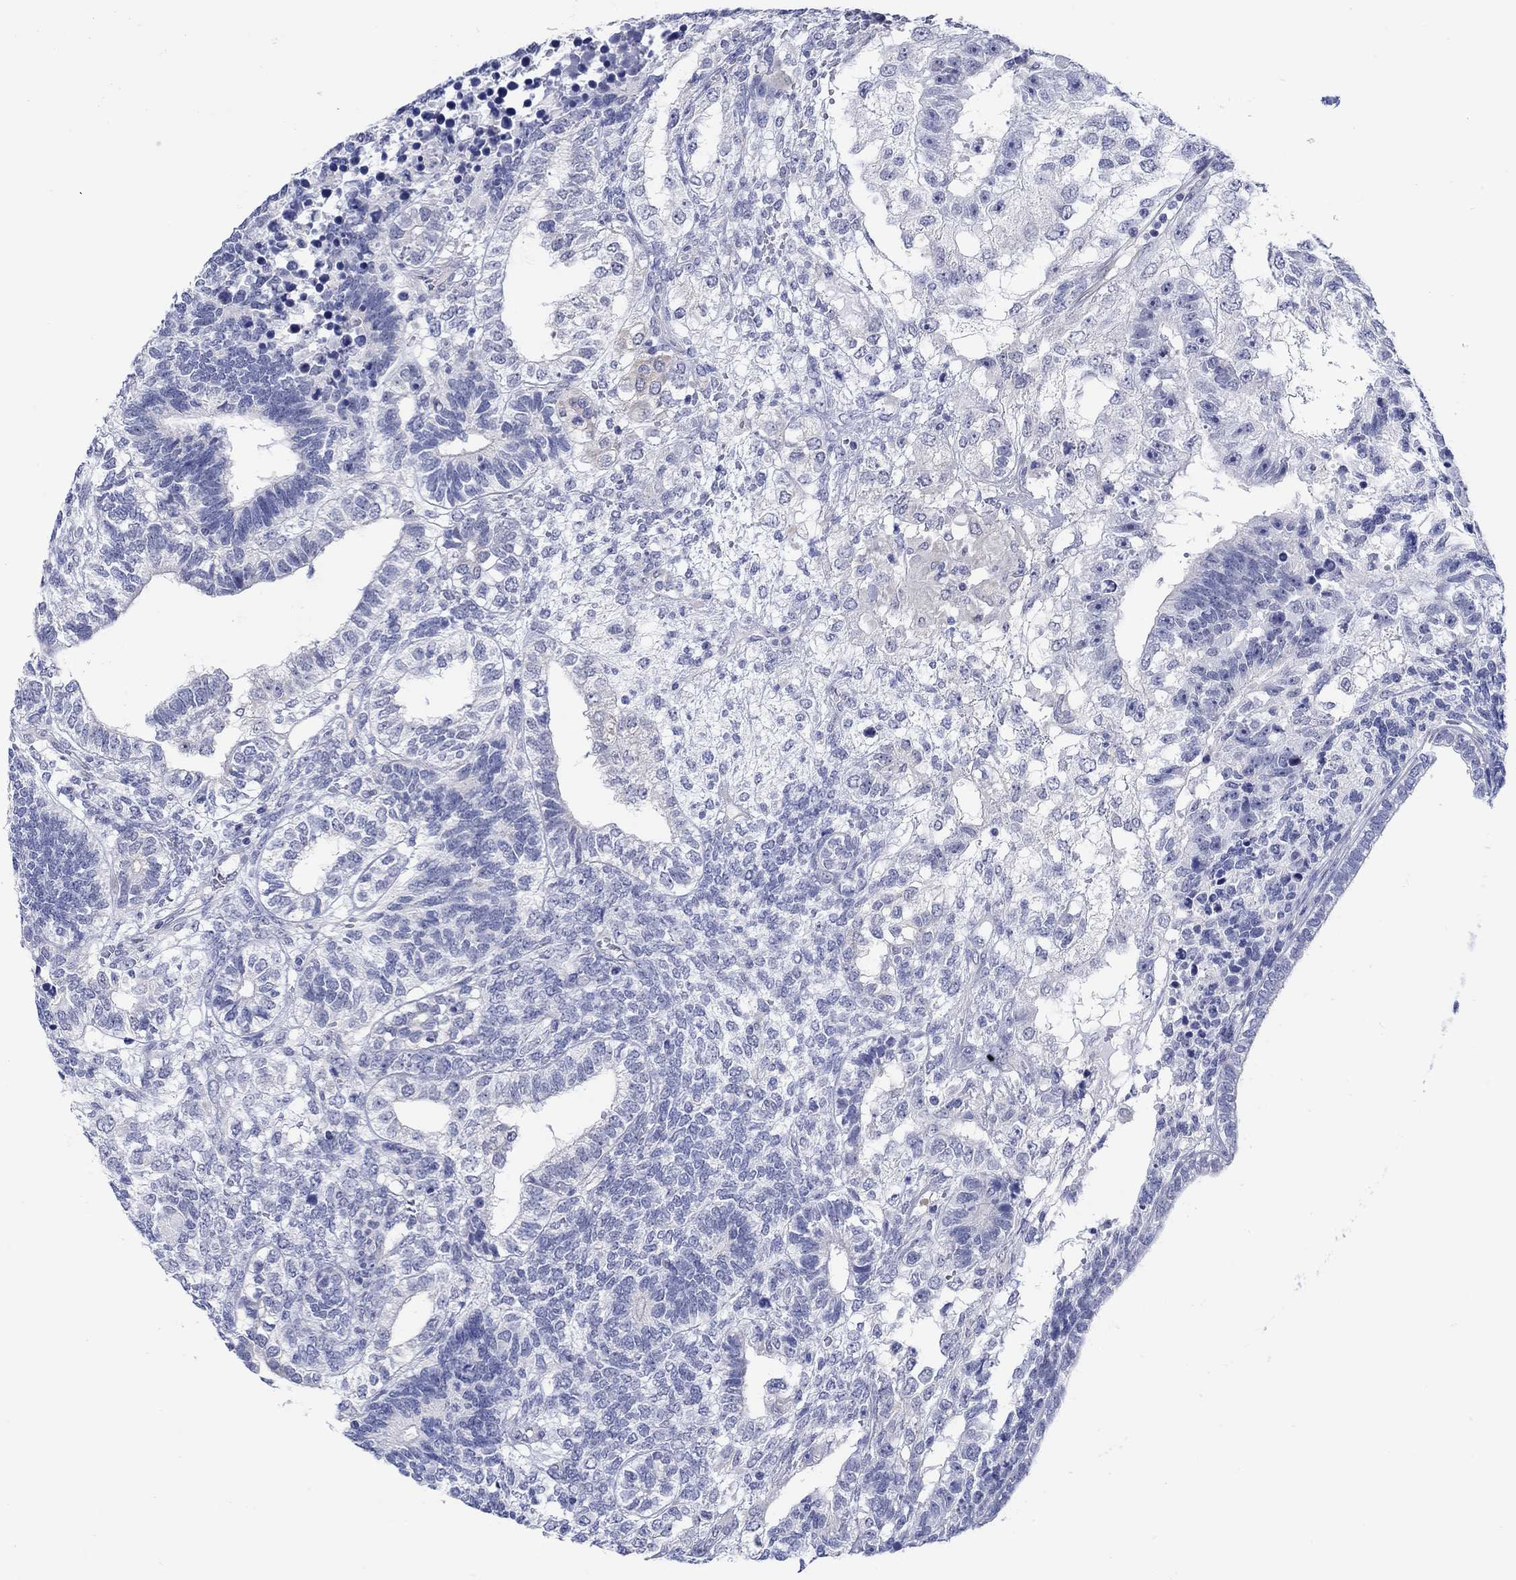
{"staining": {"intensity": "negative", "quantity": "none", "location": "none"}, "tissue": "testis cancer", "cell_type": "Tumor cells", "image_type": "cancer", "snomed": [{"axis": "morphology", "description": "Seminoma, NOS"}, {"axis": "morphology", "description": "Carcinoma, Embryonal, NOS"}, {"axis": "topography", "description": "Testis"}], "caption": "Protein analysis of testis cancer displays no significant staining in tumor cells.", "gene": "KRT222", "patient": {"sex": "male", "age": 41}}